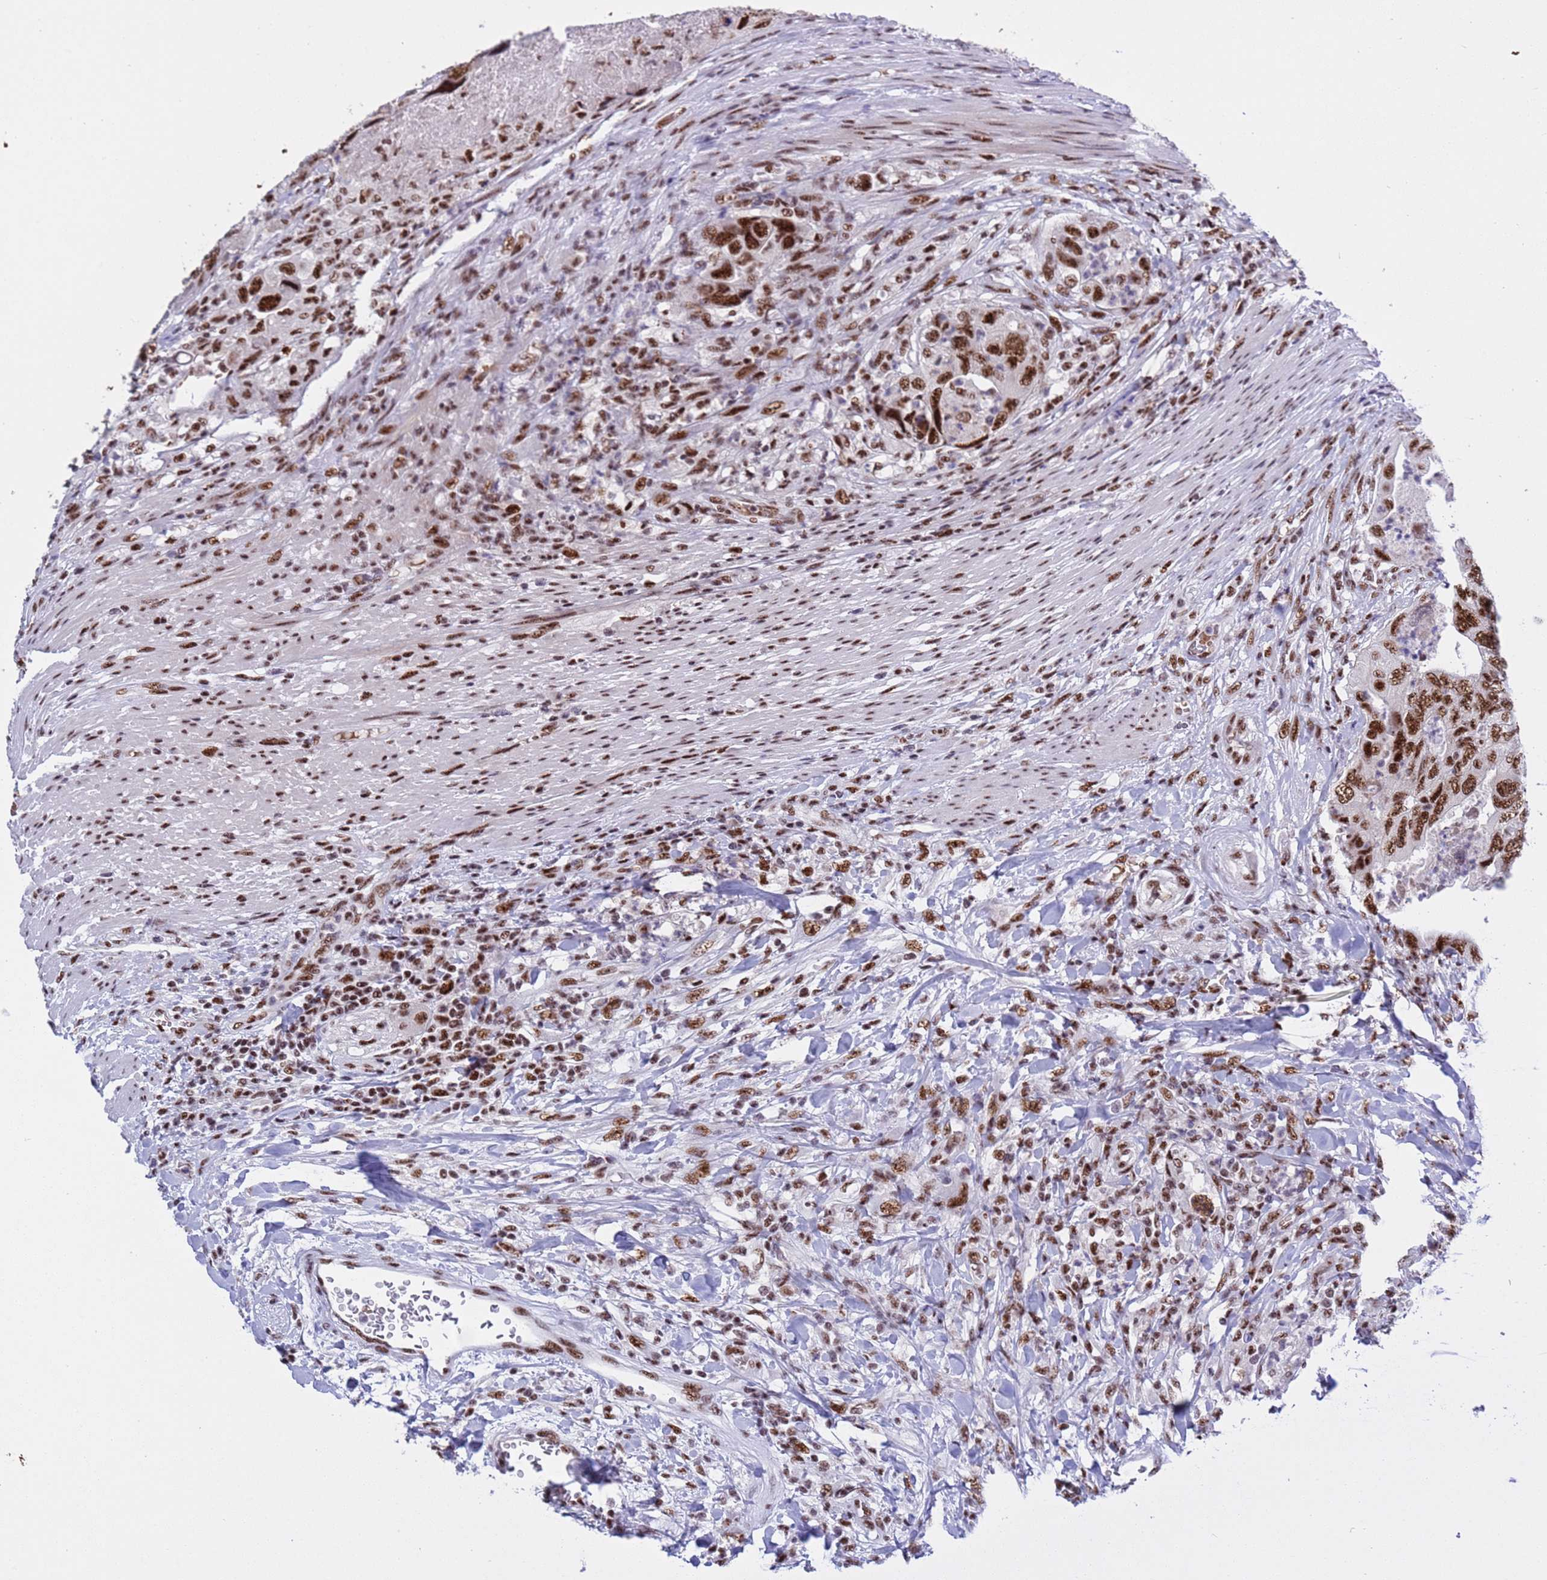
{"staining": {"intensity": "strong", "quantity": ">75%", "location": "nuclear"}, "tissue": "colorectal cancer", "cell_type": "Tumor cells", "image_type": "cancer", "snomed": [{"axis": "morphology", "description": "Adenocarcinoma, NOS"}, {"axis": "topography", "description": "Rectum"}], "caption": "DAB immunohistochemical staining of colorectal adenocarcinoma exhibits strong nuclear protein expression in approximately >75% of tumor cells. (DAB (3,3'-diaminobenzidine) IHC with brightfield microscopy, high magnification).", "gene": "THOC2", "patient": {"sex": "male", "age": 63}}